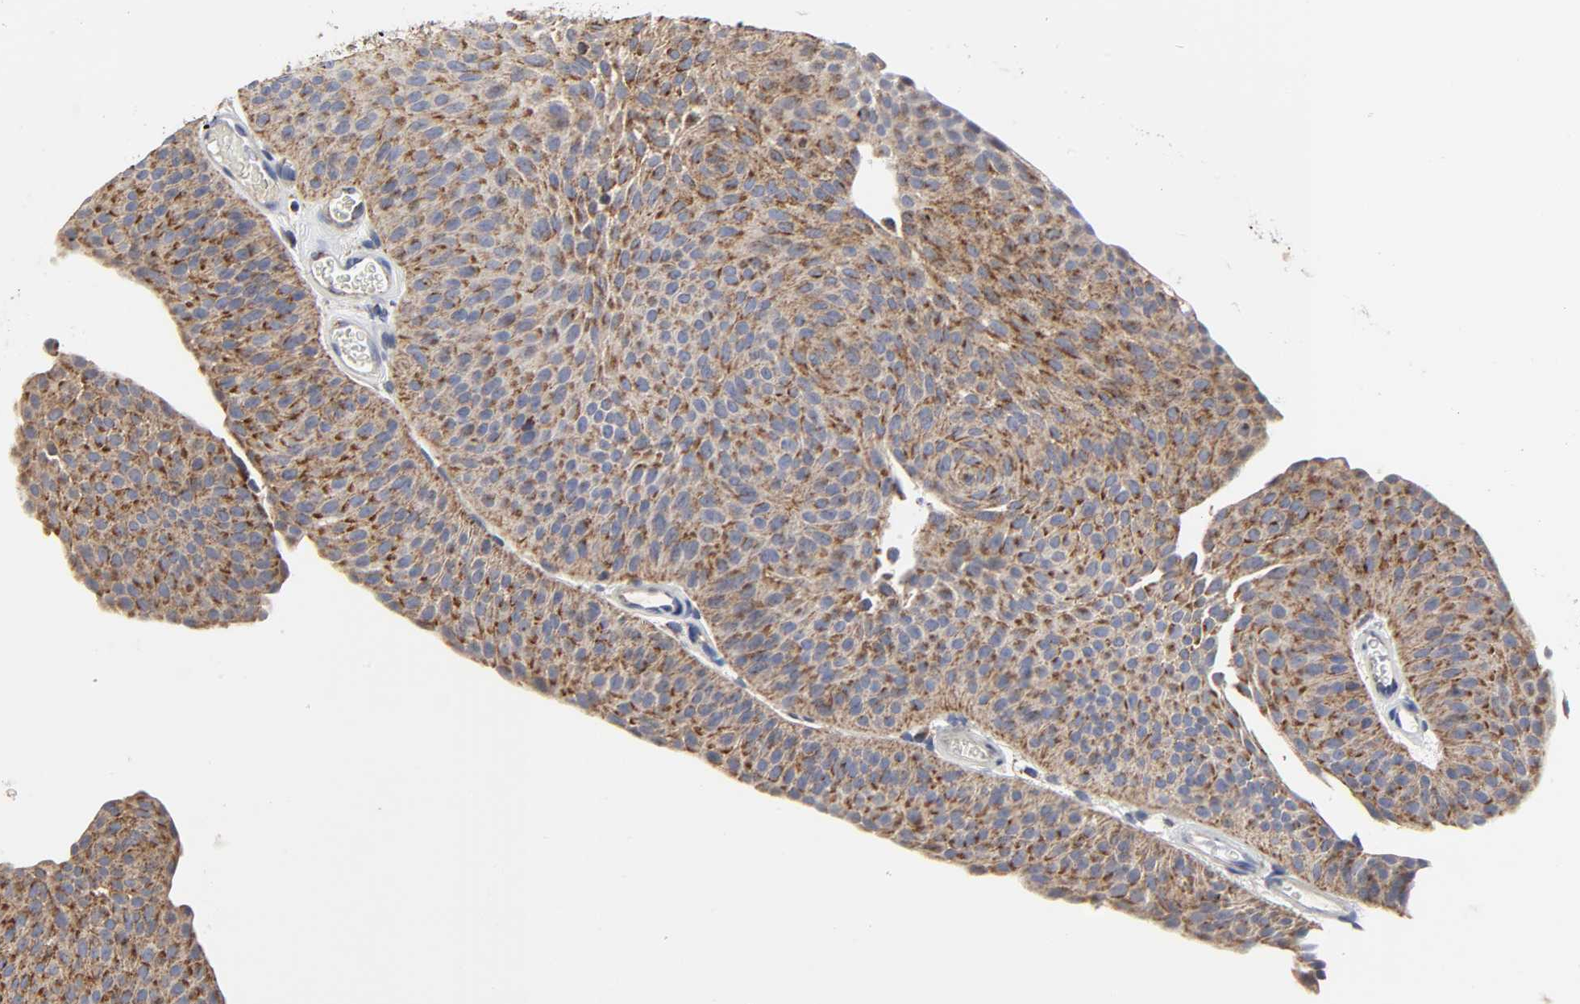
{"staining": {"intensity": "strong", "quantity": ">75%", "location": "cytoplasmic/membranous"}, "tissue": "urothelial cancer", "cell_type": "Tumor cells", "image_type": "cancer", "snomed": [{"axis": "morphology", "description": "Urothelial carcinoma, Low grade"}, {"axis": "topography", "description": "Urinary bladder"}], "caption": "Immunohistochemistry photomicrograph of neoplastic tissue: human urothelial cancer stained using immunohistochemistry demonstrates high levels of strong protein expression localized specifically in the cytoplasmic/membranous of tumor cells, appearing as a cytoplasmic/membranous brown color.", "gene": "COX6B1", "patient": {"sex": "female", "age": 60}}